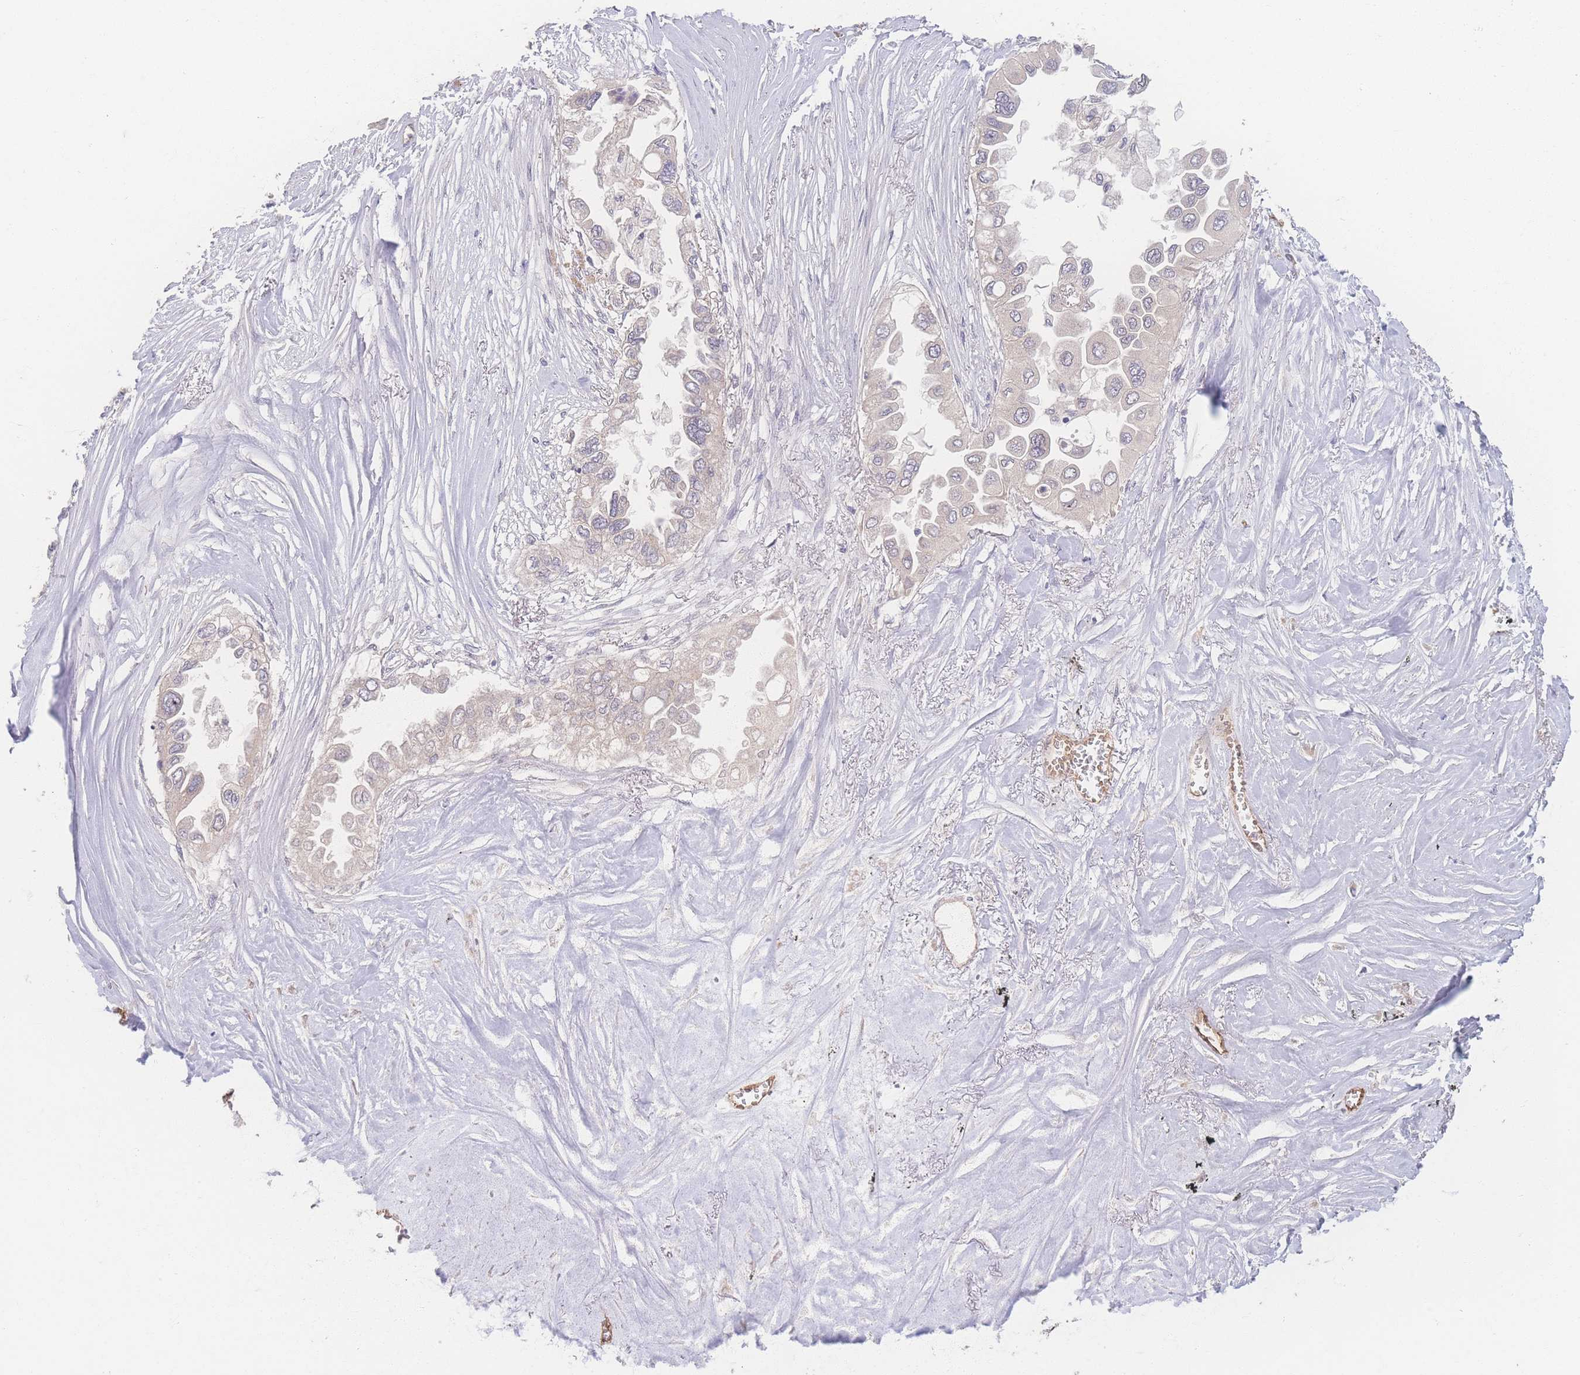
{"staining": {"intensity": "negative", "quantity": "none", "location": "none"}, "tissue": "lung cancer", "cell_type": "Tumor cells", "image_type": "cancer", "snomed": [{"axis": "morphology", "description": "Adenocarcinoma, NOS"}, {"axis": "topography", "description": "Lung"}], "caption": "The photomicrograph exhibits no staining of tumor cells in lung adenocarcinoma.", "gene": "INSR", "patient": {"sex": "female", "age": 76}}